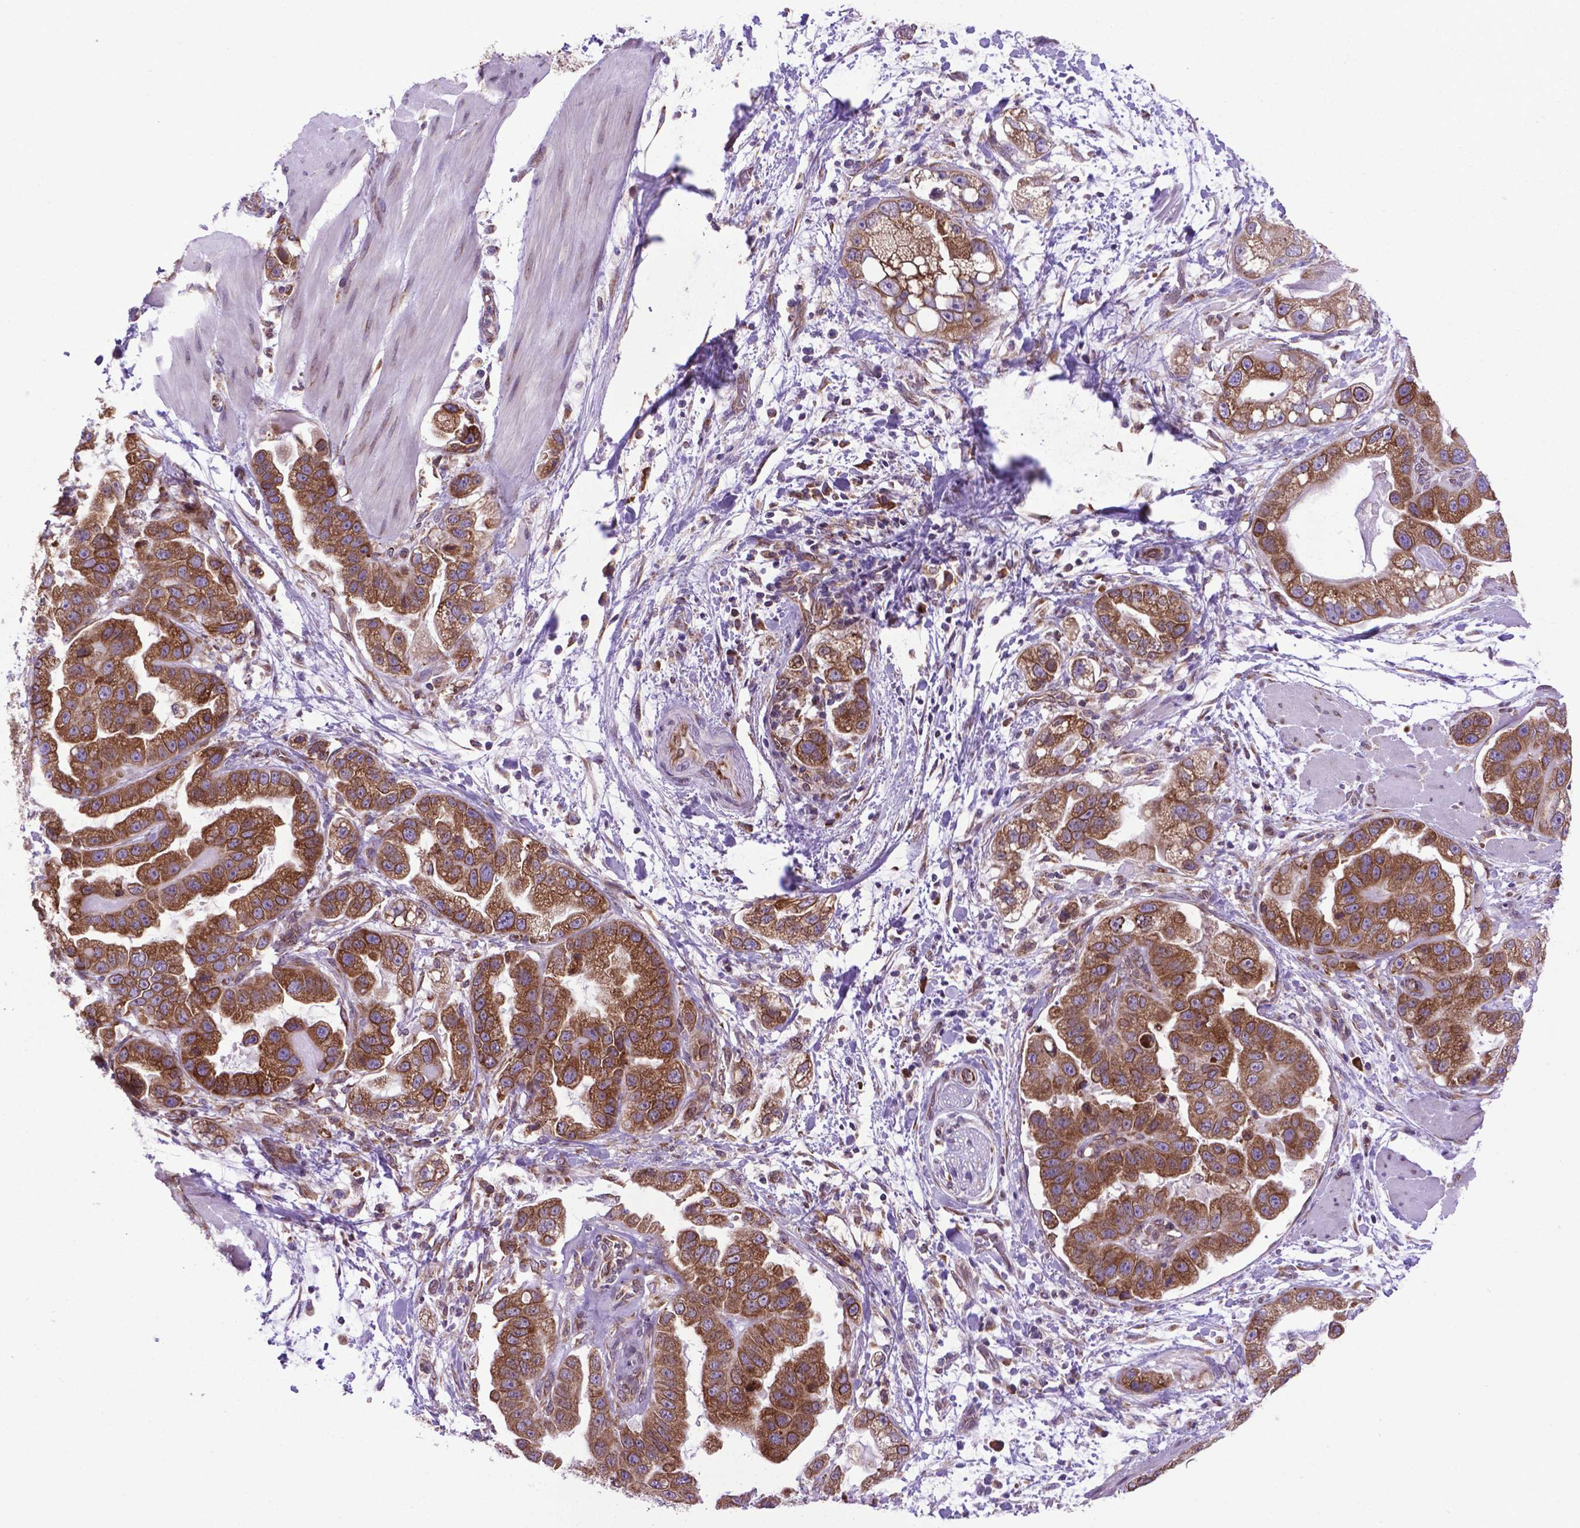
{"staining": {"intensity": "moderate", "quantity": ">75%", "location": "cytoplasmic/membranous"}, "tissue": "stomach cancer", "cell_type": "Tumor cells", "image_type": "cancer", "snomed": [{"axis": "morphology", "description": "Adenocarcinoma, NOS"}, {"axis": "topography", "description": "Stomach"}], "caption": "Adenocarcinoma (stomach) was stained to show a protein in brown. There is medium levels of moderate cytoplasmic/membranous staining in approximately >75% of tumor cells.", "gene": "WDR83OS", "patient": {"sex": "male", "age": 59}}